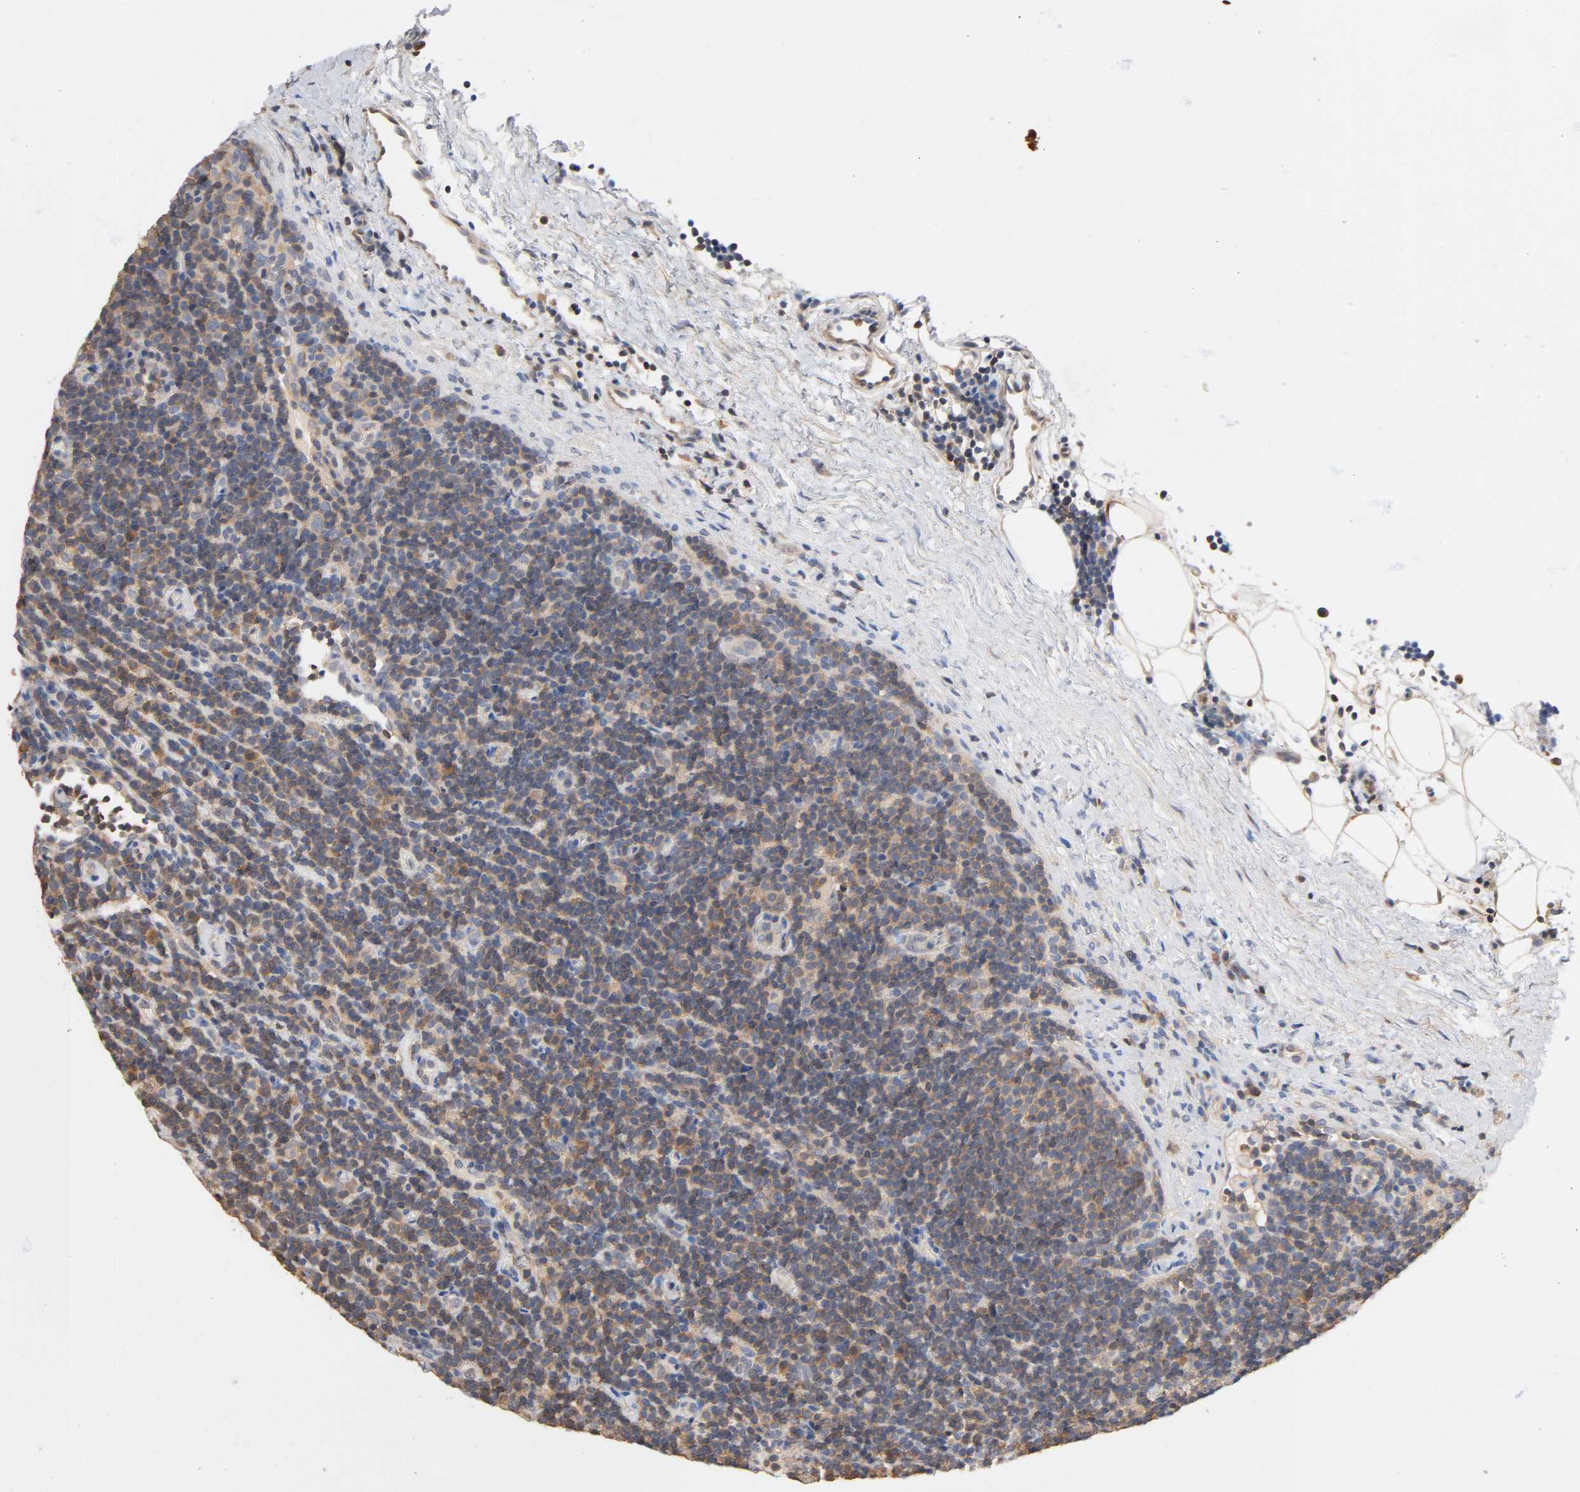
{"staining": {"intensity": "moderate", "quantity": ">75%", "location": "cytoplasmic/membranous"}, "tissue": "lymphoma", "cell_type": "Tumor cells", "image_type": "cancer", "snomed": [{"axis": "morphology", "description": "Malignant lymphoma, non-Hodgkin's type, Low grade"}, {"axis": "topography", "description": "Lymph node"}], "caption": "The immunohistochemical stain shows moderate cytoplasmic/membranous positivity in tumor cells of lymphoma tissue. Immunohistochemistry (ihc) stains the protein in brown and the nuclei are stained blue.", "gene": "ALDOA", "patient": {"sex": "male", "age": 70}}